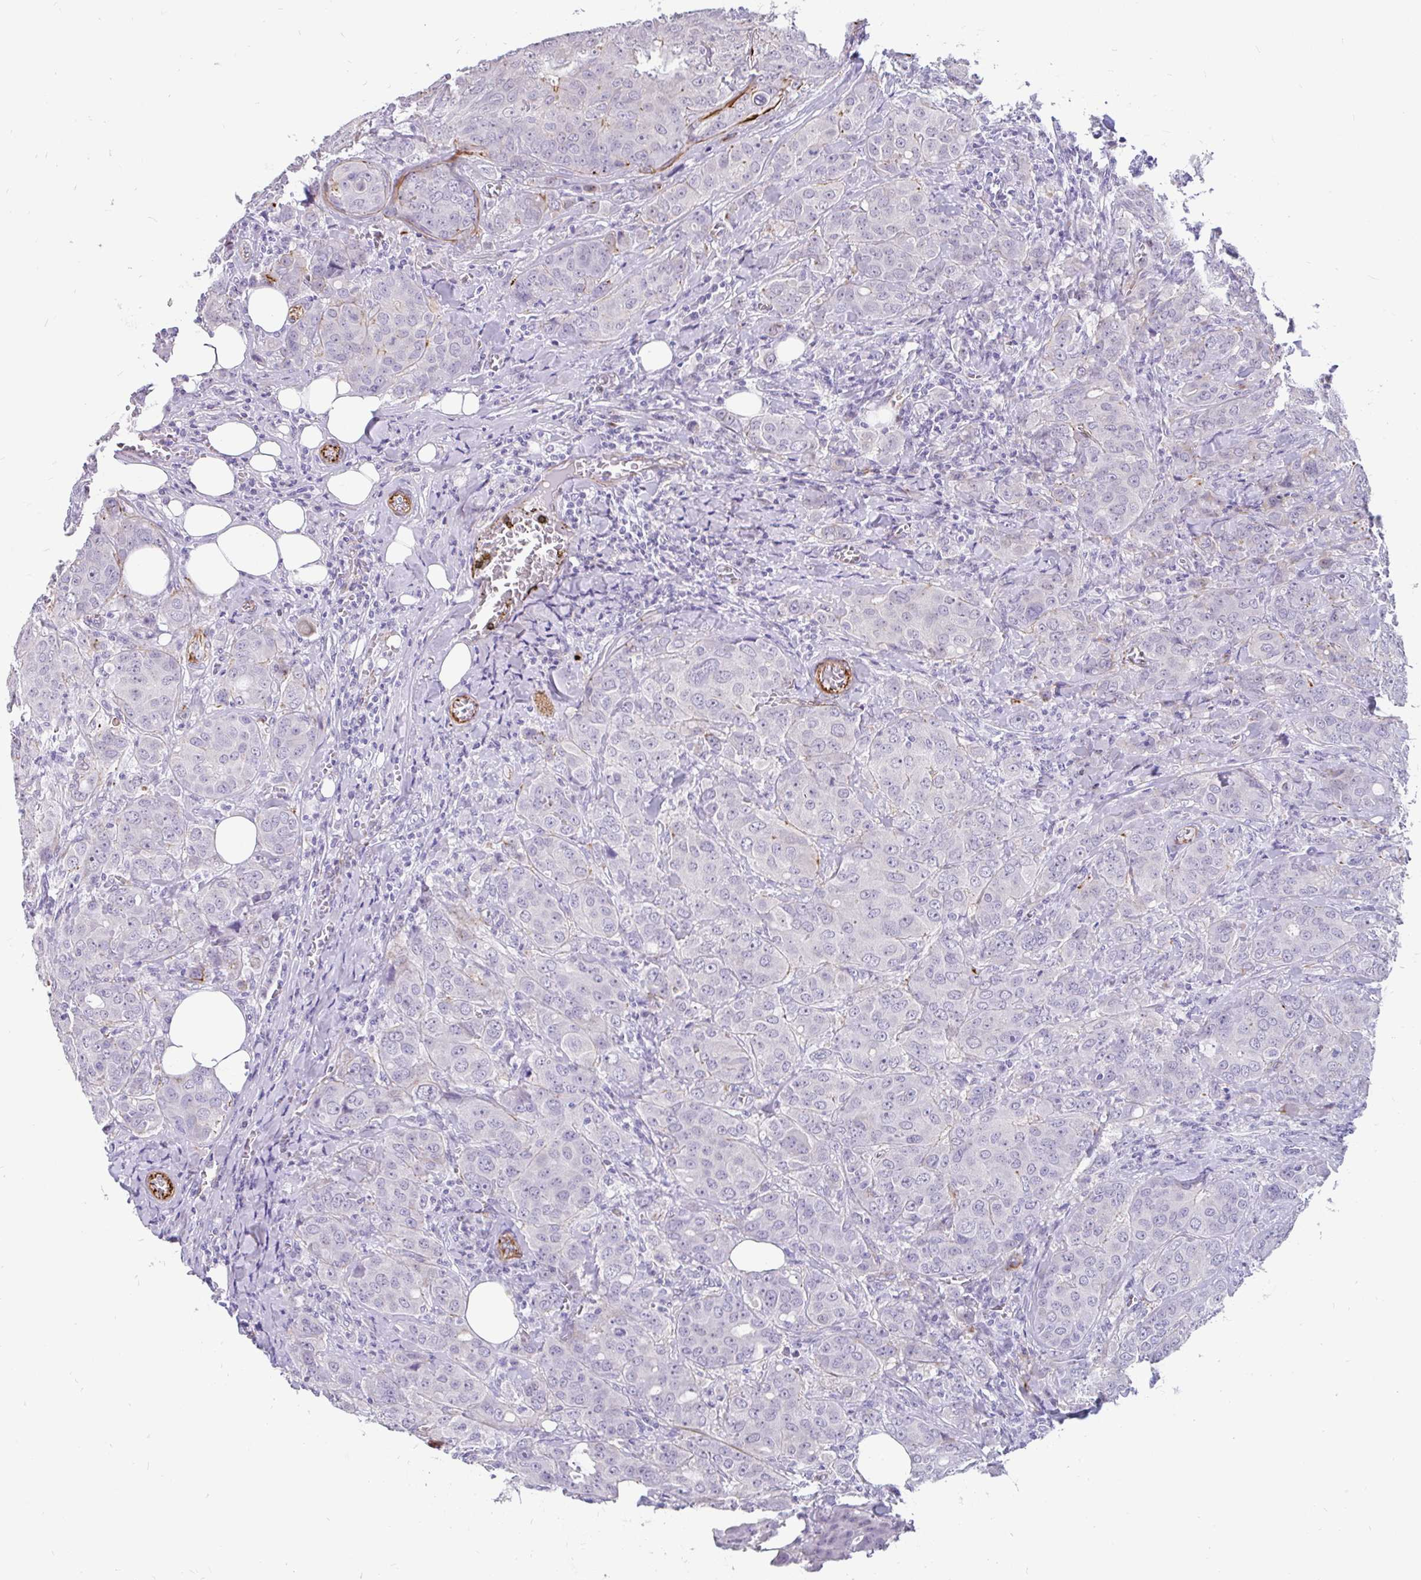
{"staining": {"intensity": "negative", "quantity": "none", "location": "none"}, "tissue": "breast cancer", "cell_type": "Tumor cells", "image_type": "cancer", "snomed": [{"axis": "morphology", "description": "Duct carcinoma"}, {"axis": "topography", "description": "Breast"}], "caption": "This is an IHC photomicrograph of infiltrating ductal carcinoma (breast). There is no positivity in tumor cells.", "gene": "EML5", "patient": {"sex": "female", "age": 43}}